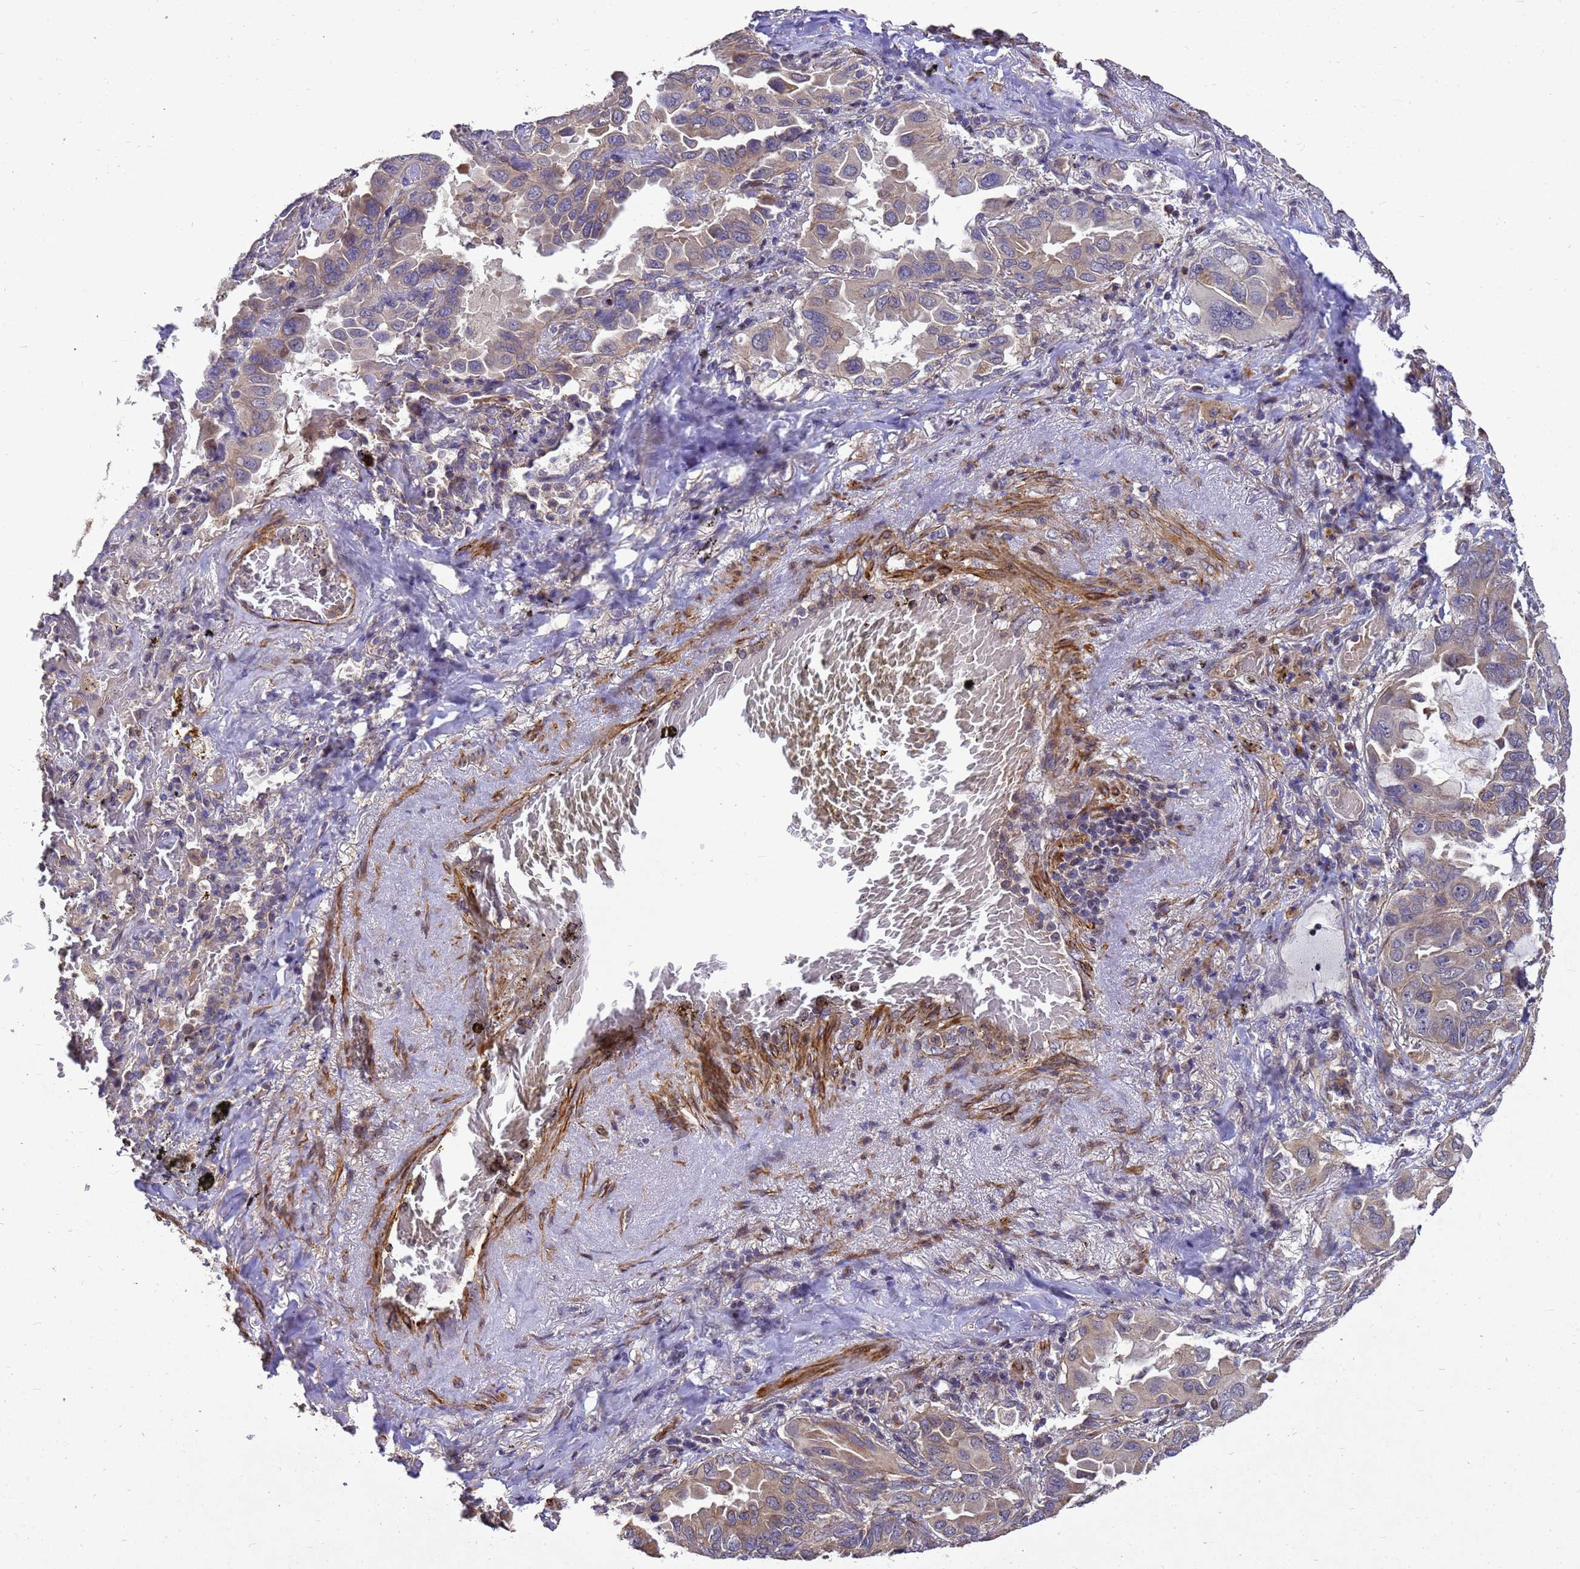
{"staining": {"intensity": "weak", "quantity": ">75%", "location": "cytoplasmic/membranous"}, "tissue": "lung cancer", "cell_type": "Tumor cells", "image_type": "cancer", "snomed": [{"axis": "morphology", "description": "Adenocarcinoma, NOS"}, {"axis": "topography", "description": "Lung"}], "caption": "Immunohistochemical staining of lung adenocarcinoma exhibits weak cytoplasmic/membranous protein expression in approximately >75% of tumor cells. The staining is performed using DAB (3,3'-diaminobenzidine) brown chromogen to label protein expression. The nuclei are counter-stained blue using hematoxylin.", "gene": "RSPRY1", "patient": {"sex": "male", "age": 64}}